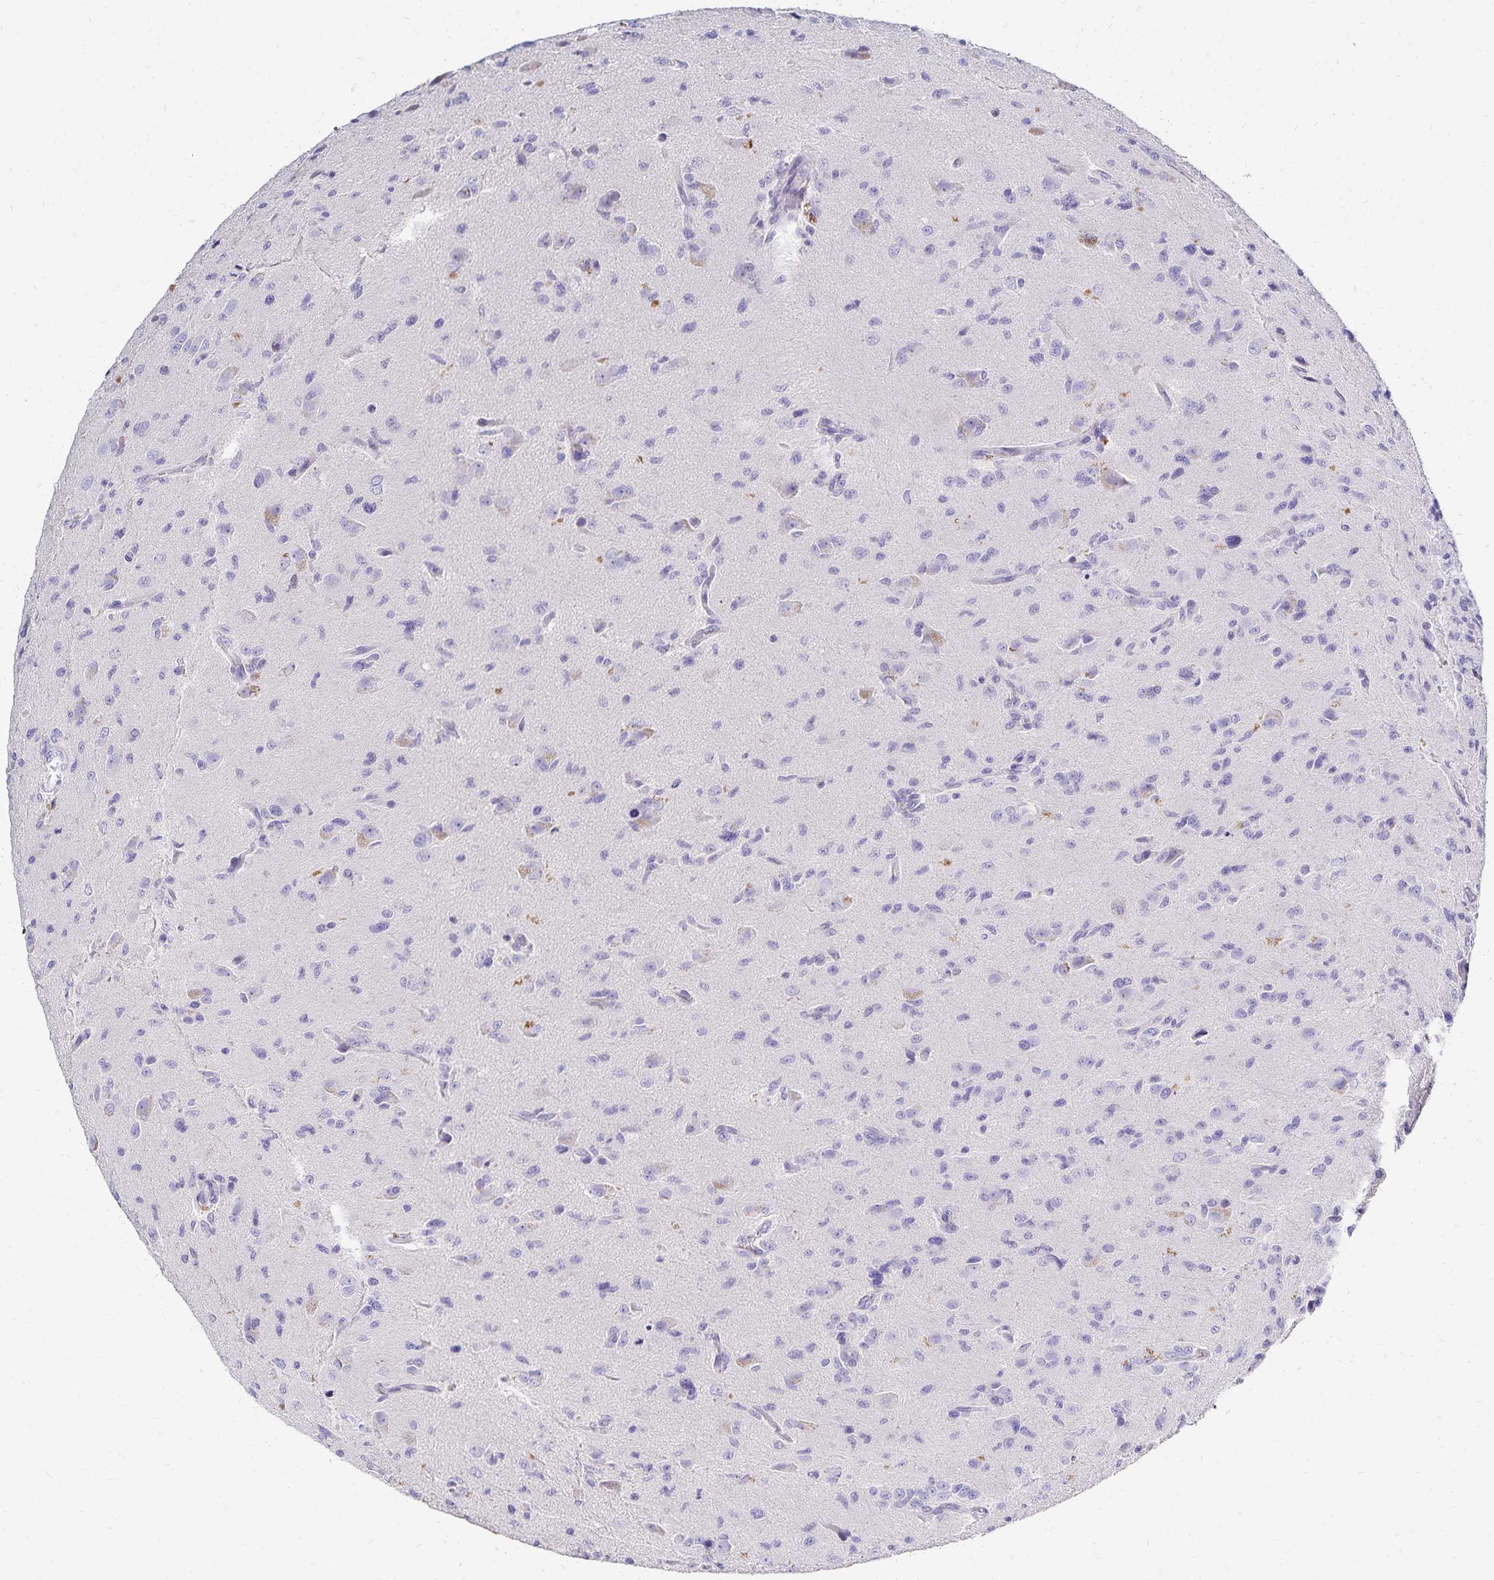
{"staining": {"intensity": "negative", "quantity": "none", "location": "none"}, "tissue": "glioma", "cell_type": "Tumor cells", "image_type": "cancer", "snomed": [{"axis": "morphology", "description": "Glioma, malignant, High grade"}, {"axis": "topography", "description": "Brain"}], "caption": "Protein analysis of malignant high-grade glioma displays no significant positivity in tumor cells.", "gene": "PAX5", "patient": {"sex": "male", "age": 68}}